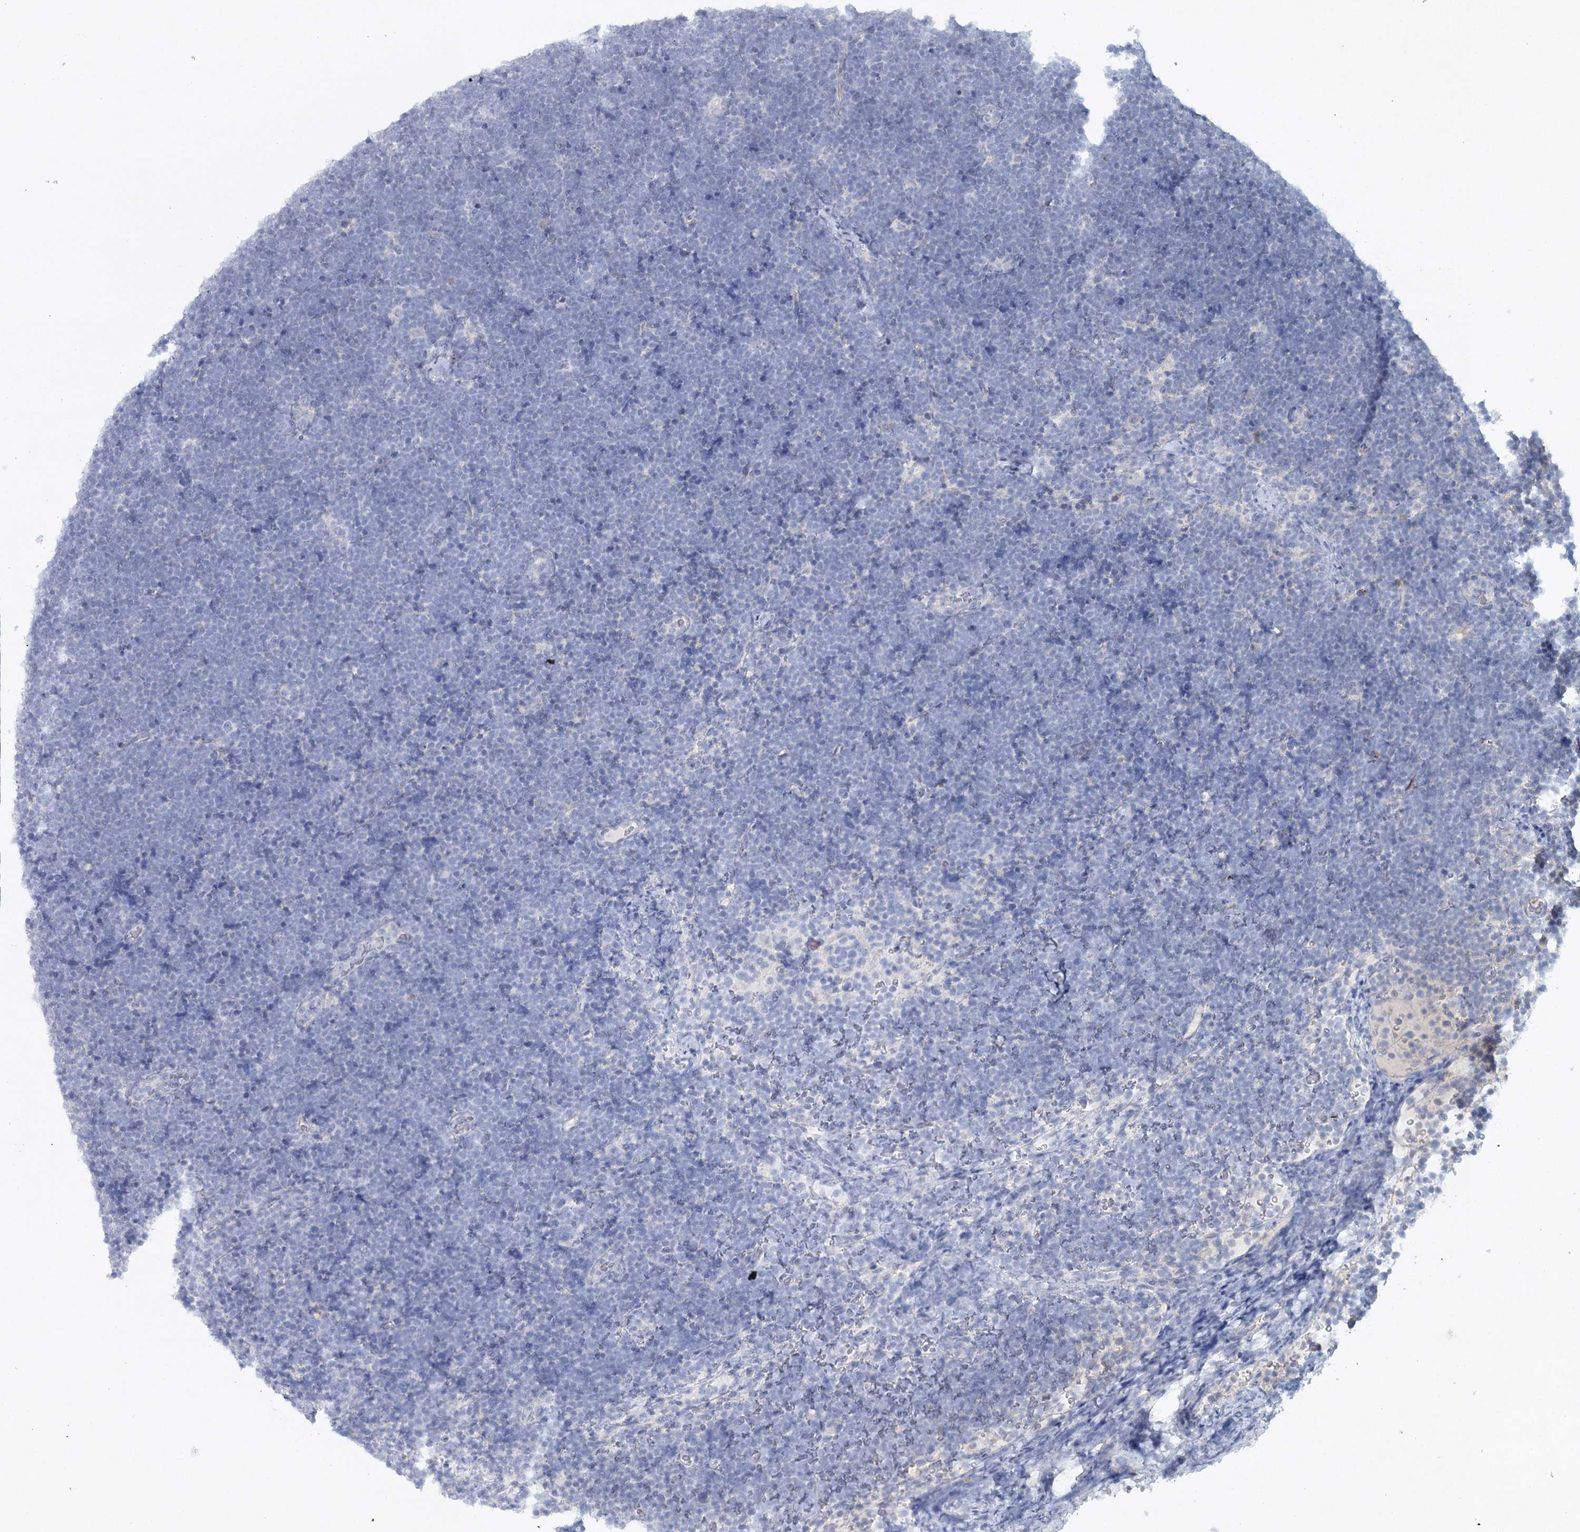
{"staining": {"intensity": "negative", "quantity": "none", "location": "none"}, "tissue": "lymphoma", "cell_type": "Tumor cells", "image_type": "cancer", "snomed": [{"axis": "morphology", "description": "Malignant lymphoma, non-Hodgkin's type, High grade"}, {"axis": "topography", "description": "Lymph node"}], "caption": "High power microscopy micrograph of an immunohistochemistry image of lymphoma, revealing no significant staining in tumor cells. Nuclei are stained in blue.", "gene": "MAP3K13", "patient": {"sex": "male", "age": 13}}